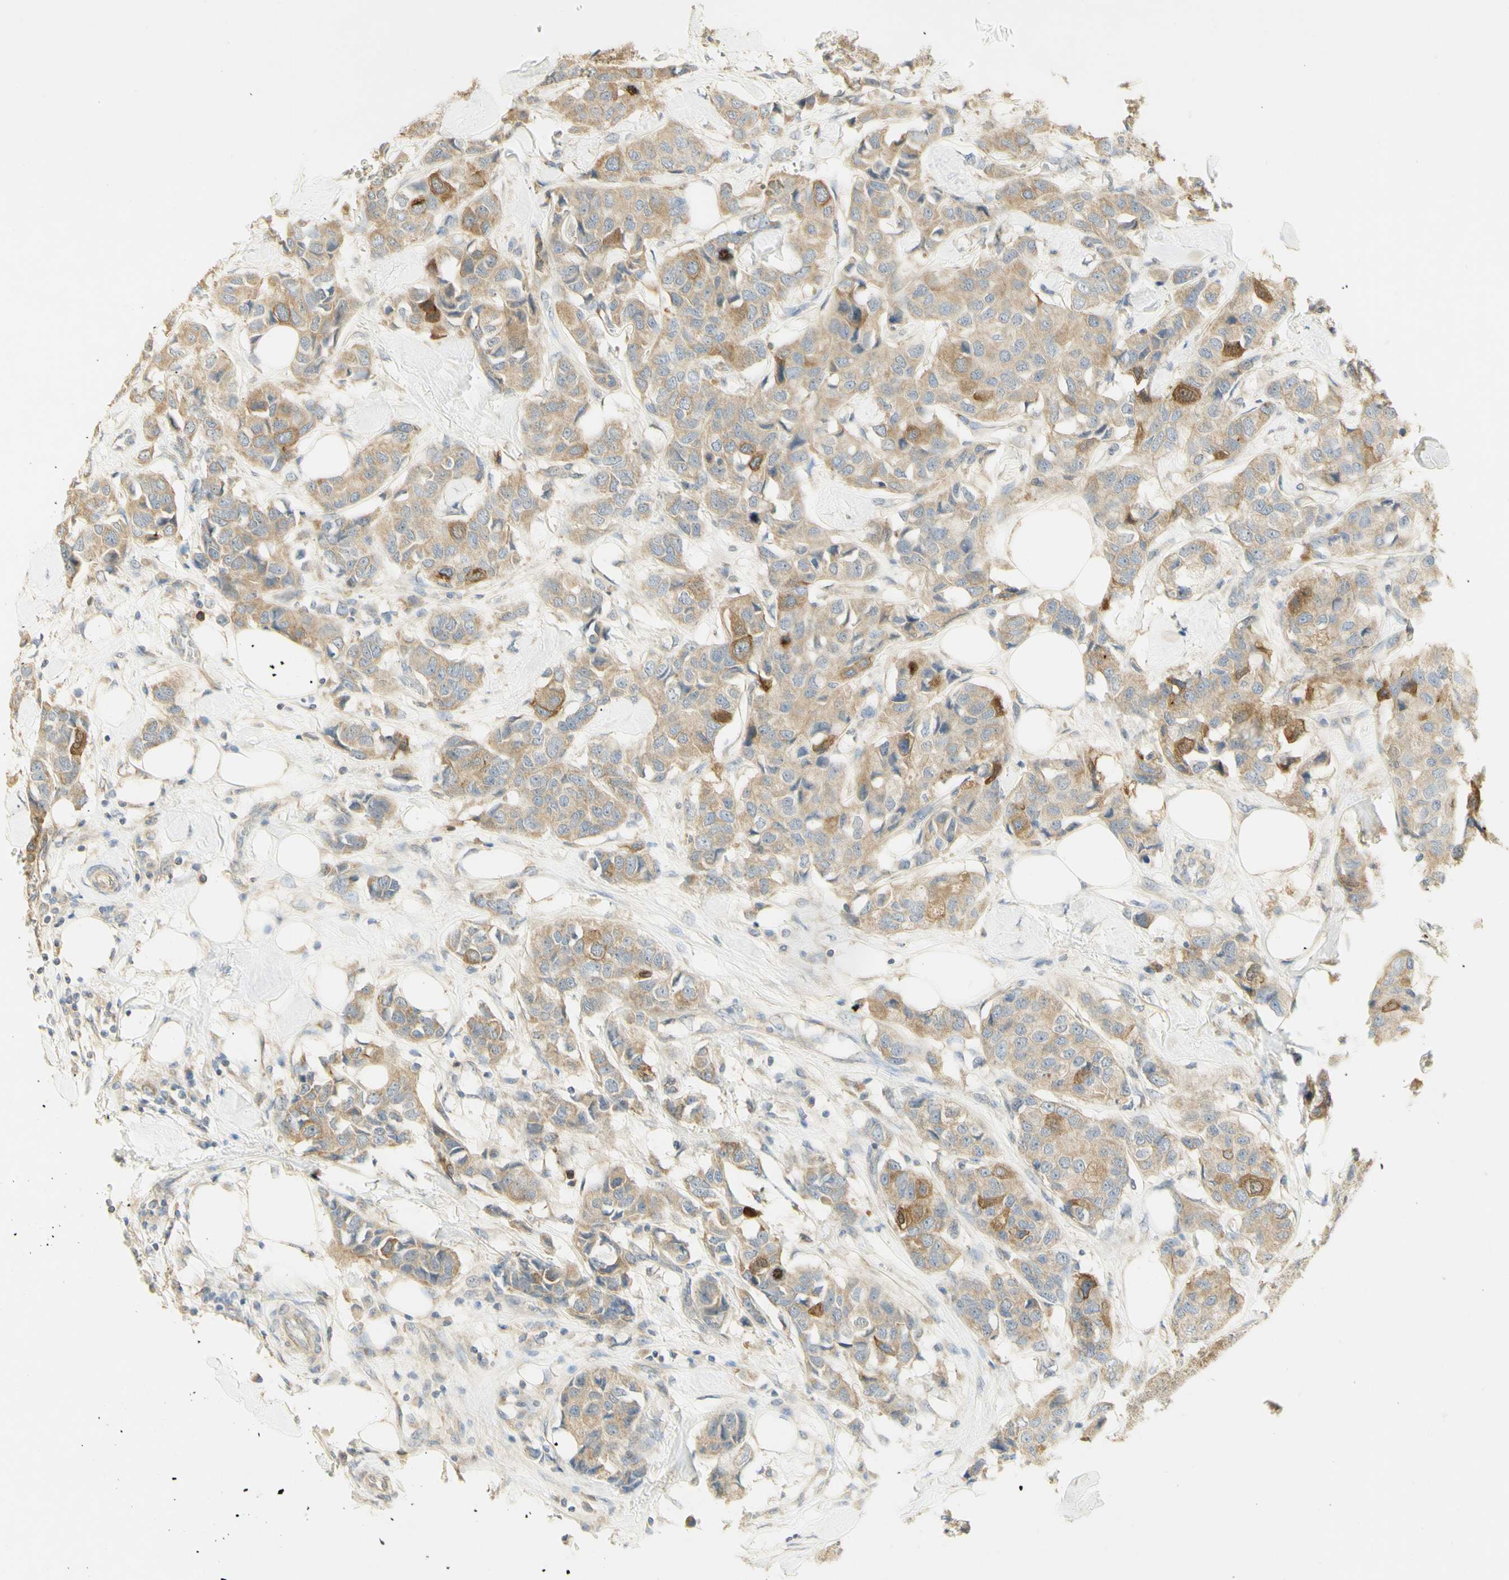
{"staining": {"intensity": "moderate", "quantity": ">75%", "location": "cytoplasmic/membranous"}, "tissue": "breast cancer", "cell_type": "Tumor cells", "image_type": "cancer", "snomed": [{"axis": "morphology", "description": "Duct carcinoma"}, {"axis": "topography", "description": "Breast"}], "caption": "IHC histopathology image of neoplastic tissue: breast infiltrating ductal carcinoma stained using IHC reveals medium levels of moderate protein expression localized specifically in the cytoplasmic/membranous of tumor cells, appearing as a cytoplasmic/membranous brown color.", "gene": "KIF11", "patient": {"sex": "female", "age": 80}}